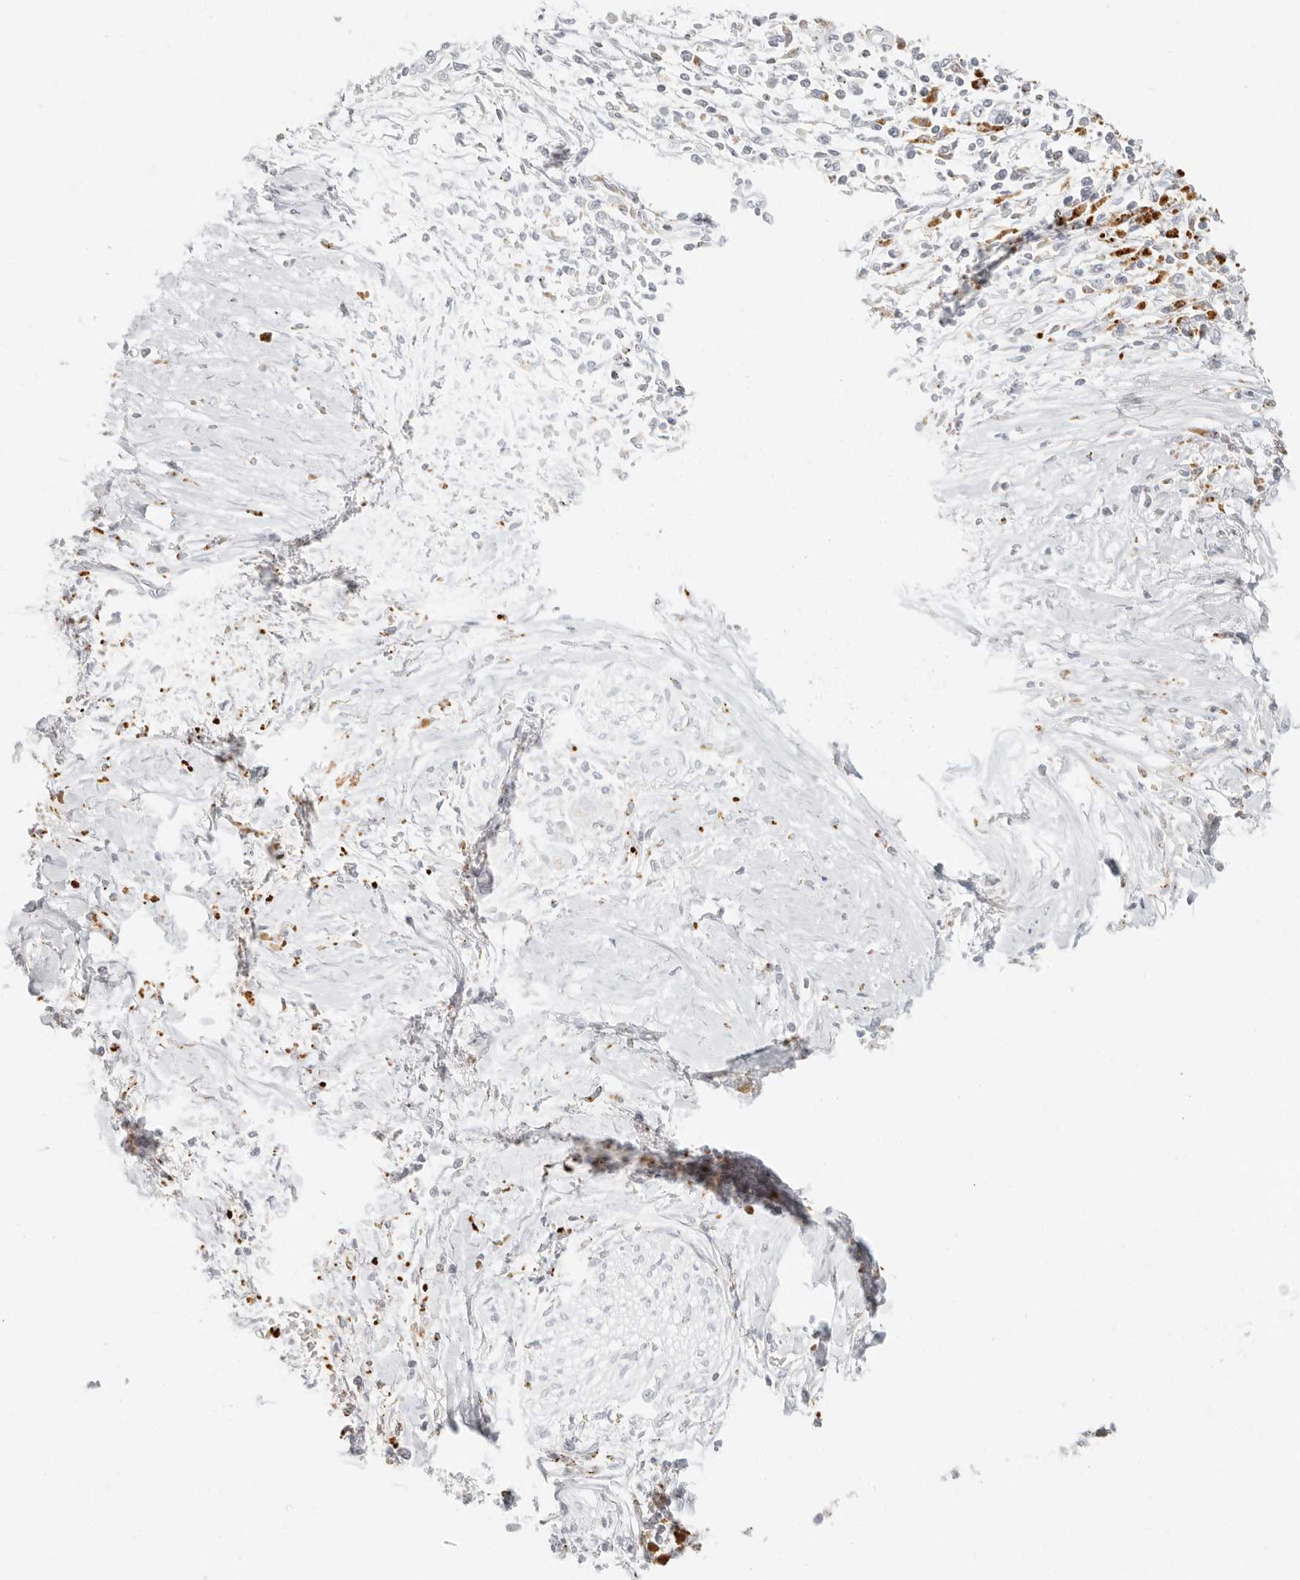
{"staining": {"intensity": "negative", "quantity": "none", "location": "none"}, "tissue": "pancreatic cancer", "cell_type": "Tumor cells", "image_type": "cancer", "snomed": [{"axis": "morphology", "description": "Adenocarcinoma, NOS"}, {"axis": "topography", "description": "Pancreas"}], "caption": "Human pancreatic cancer stained for a protein using IHC reveals no staining in tumor cells.", "gene": "RNASET2", "patient": {"sex": "male", "age": 58}}